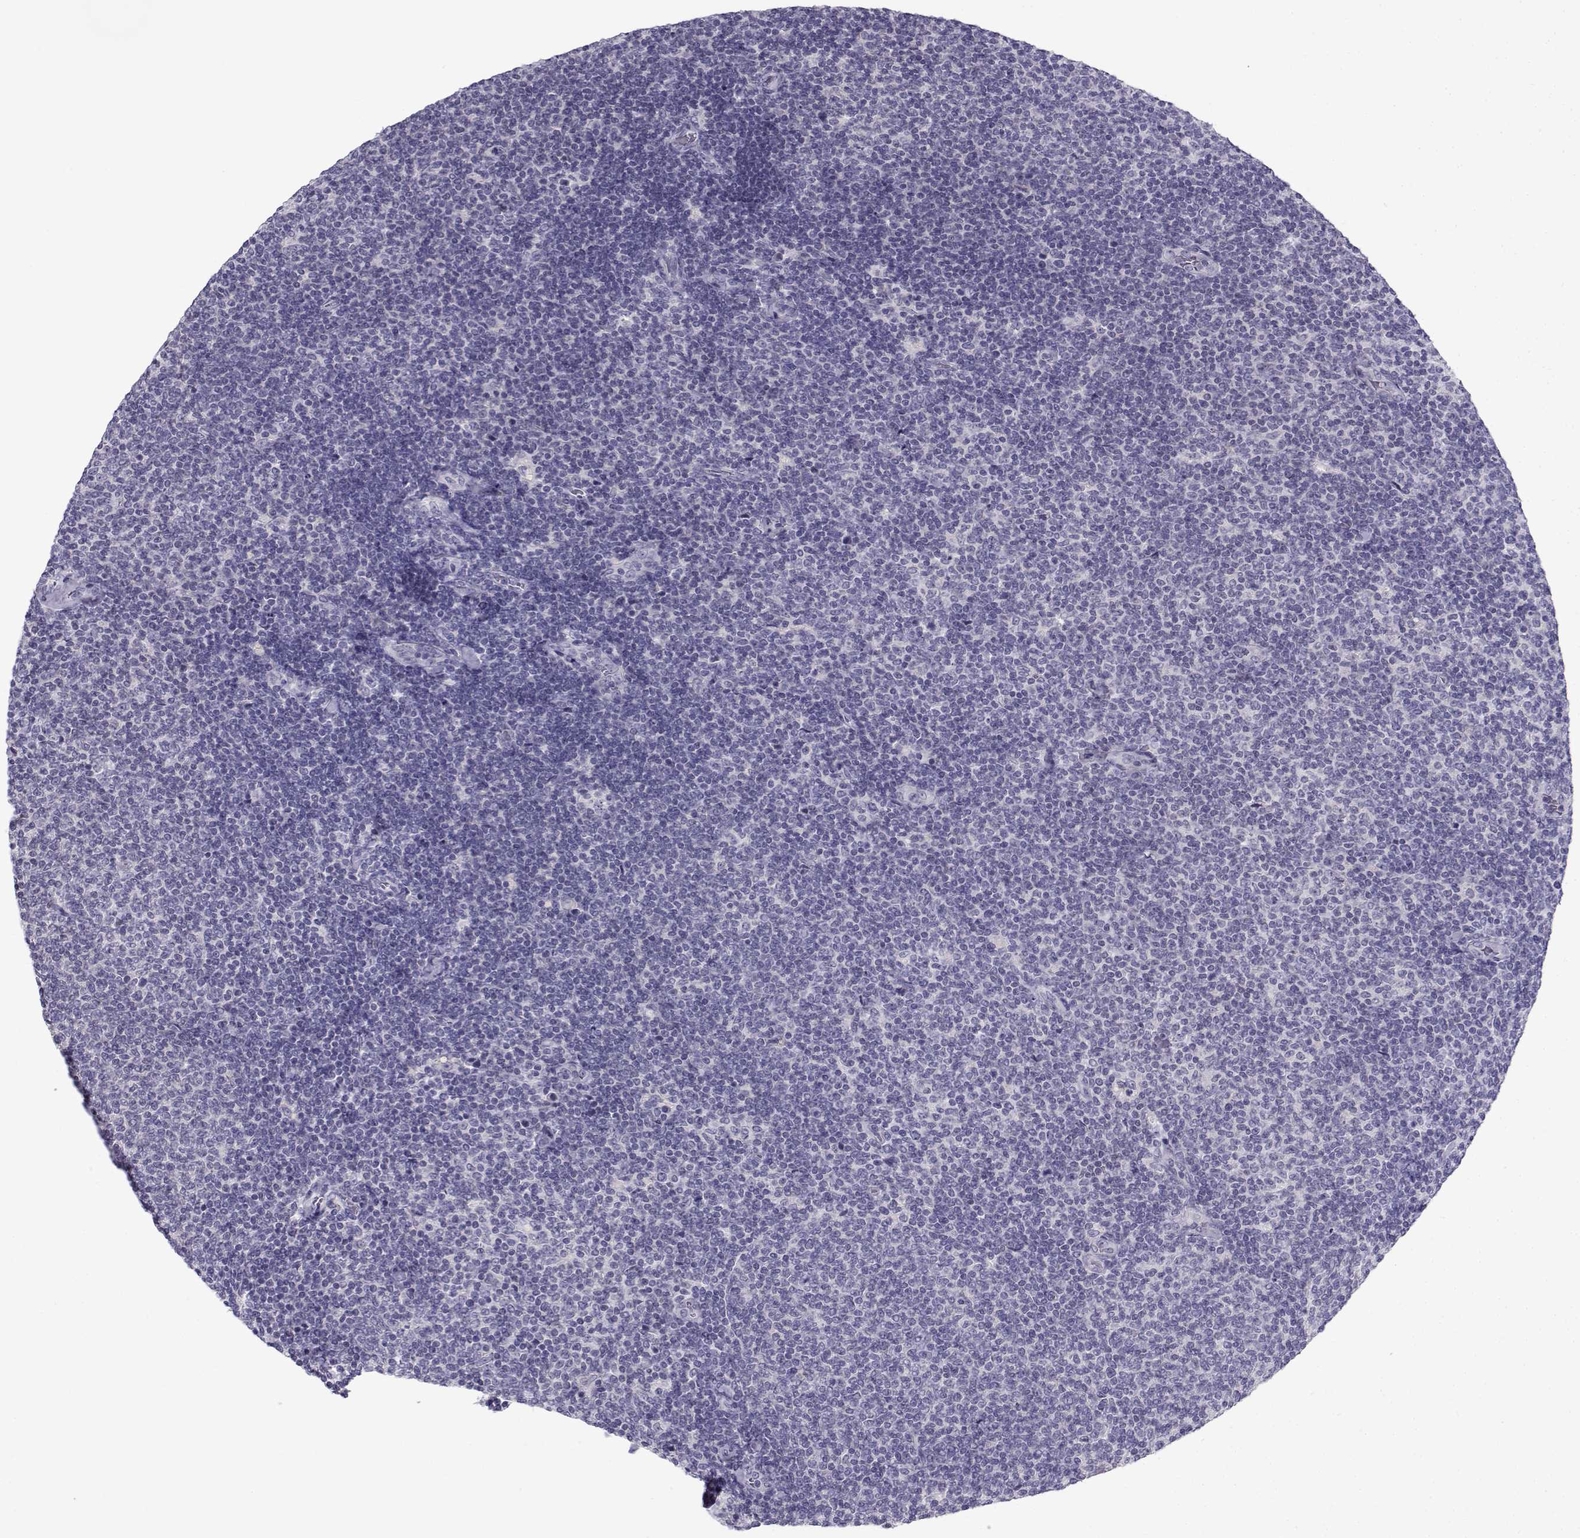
{"staining": {"intensity": "negative", "quantity": "none", "location": "none"}, "tissue": "lymphoma", "cell_type": "Tumor cells", "image_type": "cancer", "snomed": [{"axis": "morphology", "description": "Malignant lymphoma, non-Hodgkin's type, Low grade"}, {"axis": "topography", "description": "Lymph node"}], "caption": "High magnification brightfield microscopy of malignant lymphoma, non-Hodgkin's type (low-grade) stained with DAB (brown) and counterstained with hematoxylin (blue): tumor cells show no significant positivity.", "gene": "FAM166A", "patient": {"sex": "male", "age": 52}}